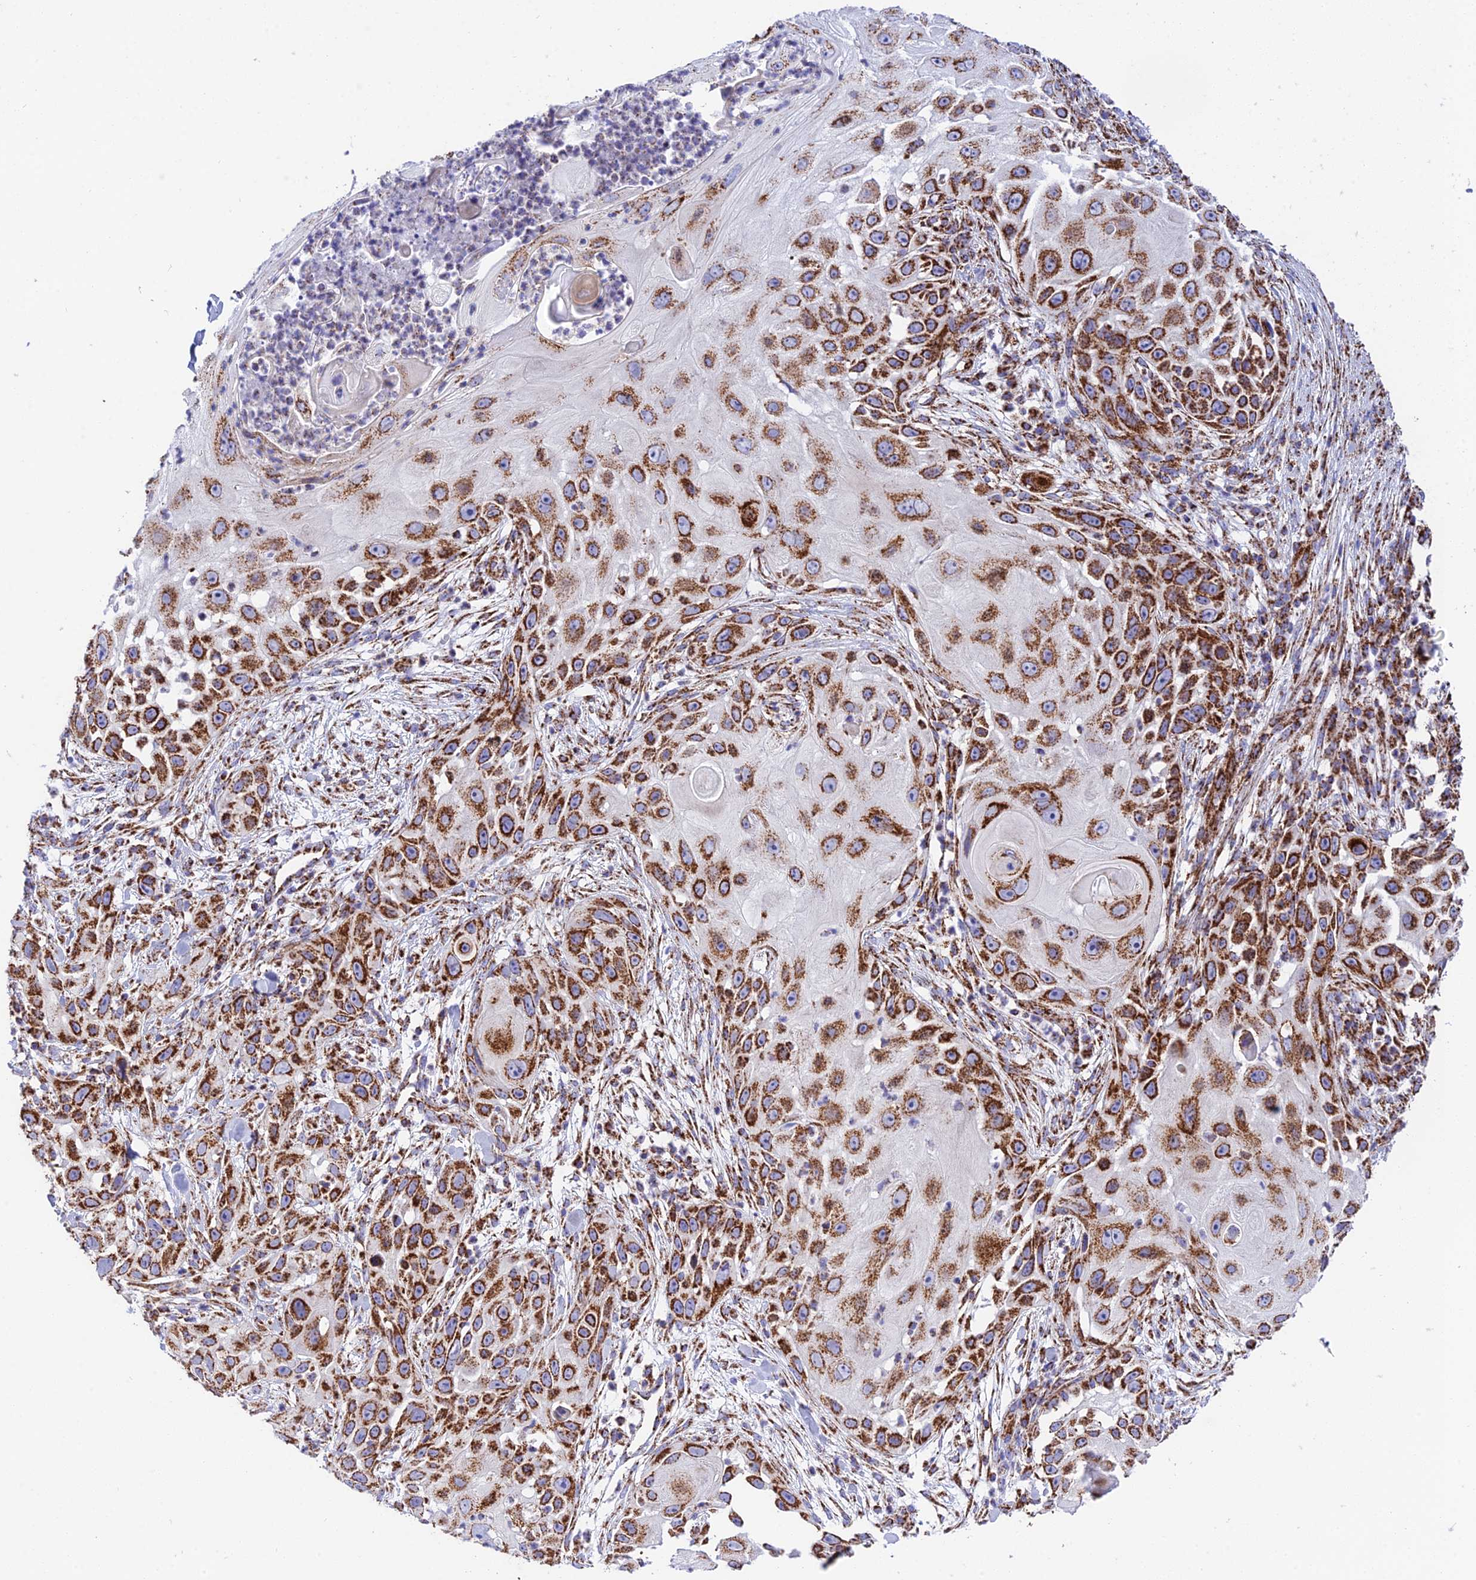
{"staining": {"intensity": "strong", "quantity": ">75%", "location": "cytoplasmic/membranous"}, "tissue": "skin cancer", "cell_type": "Tumor cells", "image_type": "cancer", "snomed": [{"axis": "morphology", "description": "Squamous cell carcinoma, NOS"}, {"axis": "topography", "description": "Skin"}], "caption": "Squamous cell carcinoma (skin) stained with immunohistochemistry displays strong cytoplasmic/membranous positivity in approximately >75% of tumor cells. (DAB IHC with brightfield microscopy, high magnification).", "gene": "CHCHD3", "patient": {"sex": "female", "age": 44}}